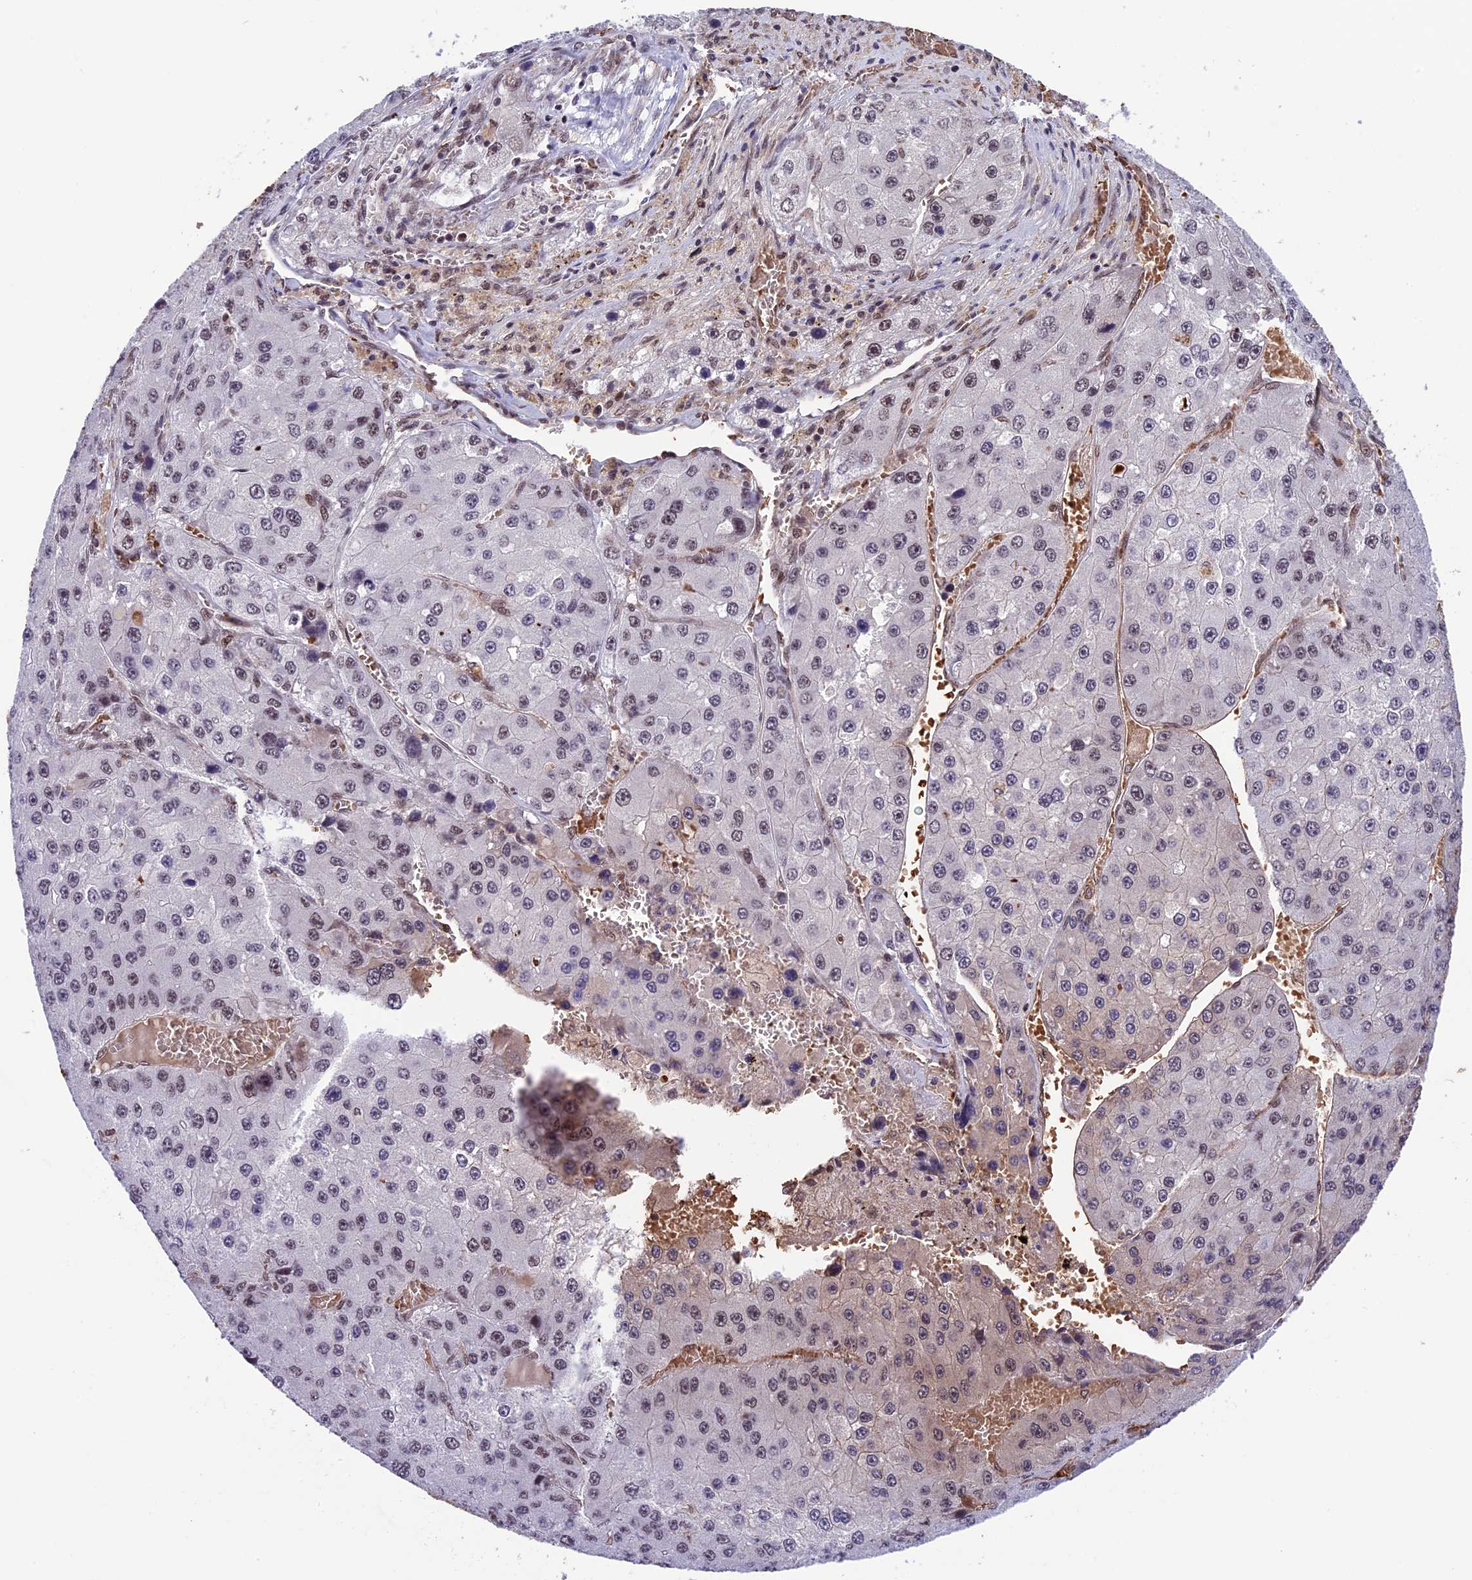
{"staining": {"intensity": "moderate", "quantity": "<25%", "location": "cytoplasmic/membranous,nuclear"}, "tissue": "liver cancer", "cell_type": "Tumor cells", "image_type": "cancer", "snomed": [{"axis": "morphology", "description": "Carcinoma, Hepatocellular, NOS"}, {"axis": "topography", "description": "Liver"}], "caption": "IHC (DAB (3,3'-diaminobenzidine)) staining of liver cancer (hepatocellular carcinoma) displays moderate cytoplasmic/membranous and nuclear protein staining in approximately <25% of tumor cells. The staining was performed using DAB (3,3'-diaminobenzidine) to visualize the protein expression in brown, while the nuclei were stained in blue with hematoxylin (Magnification: 20x).", "gene": "MPHOSPH8", "patient": {"sex": "female", "age": 73}}